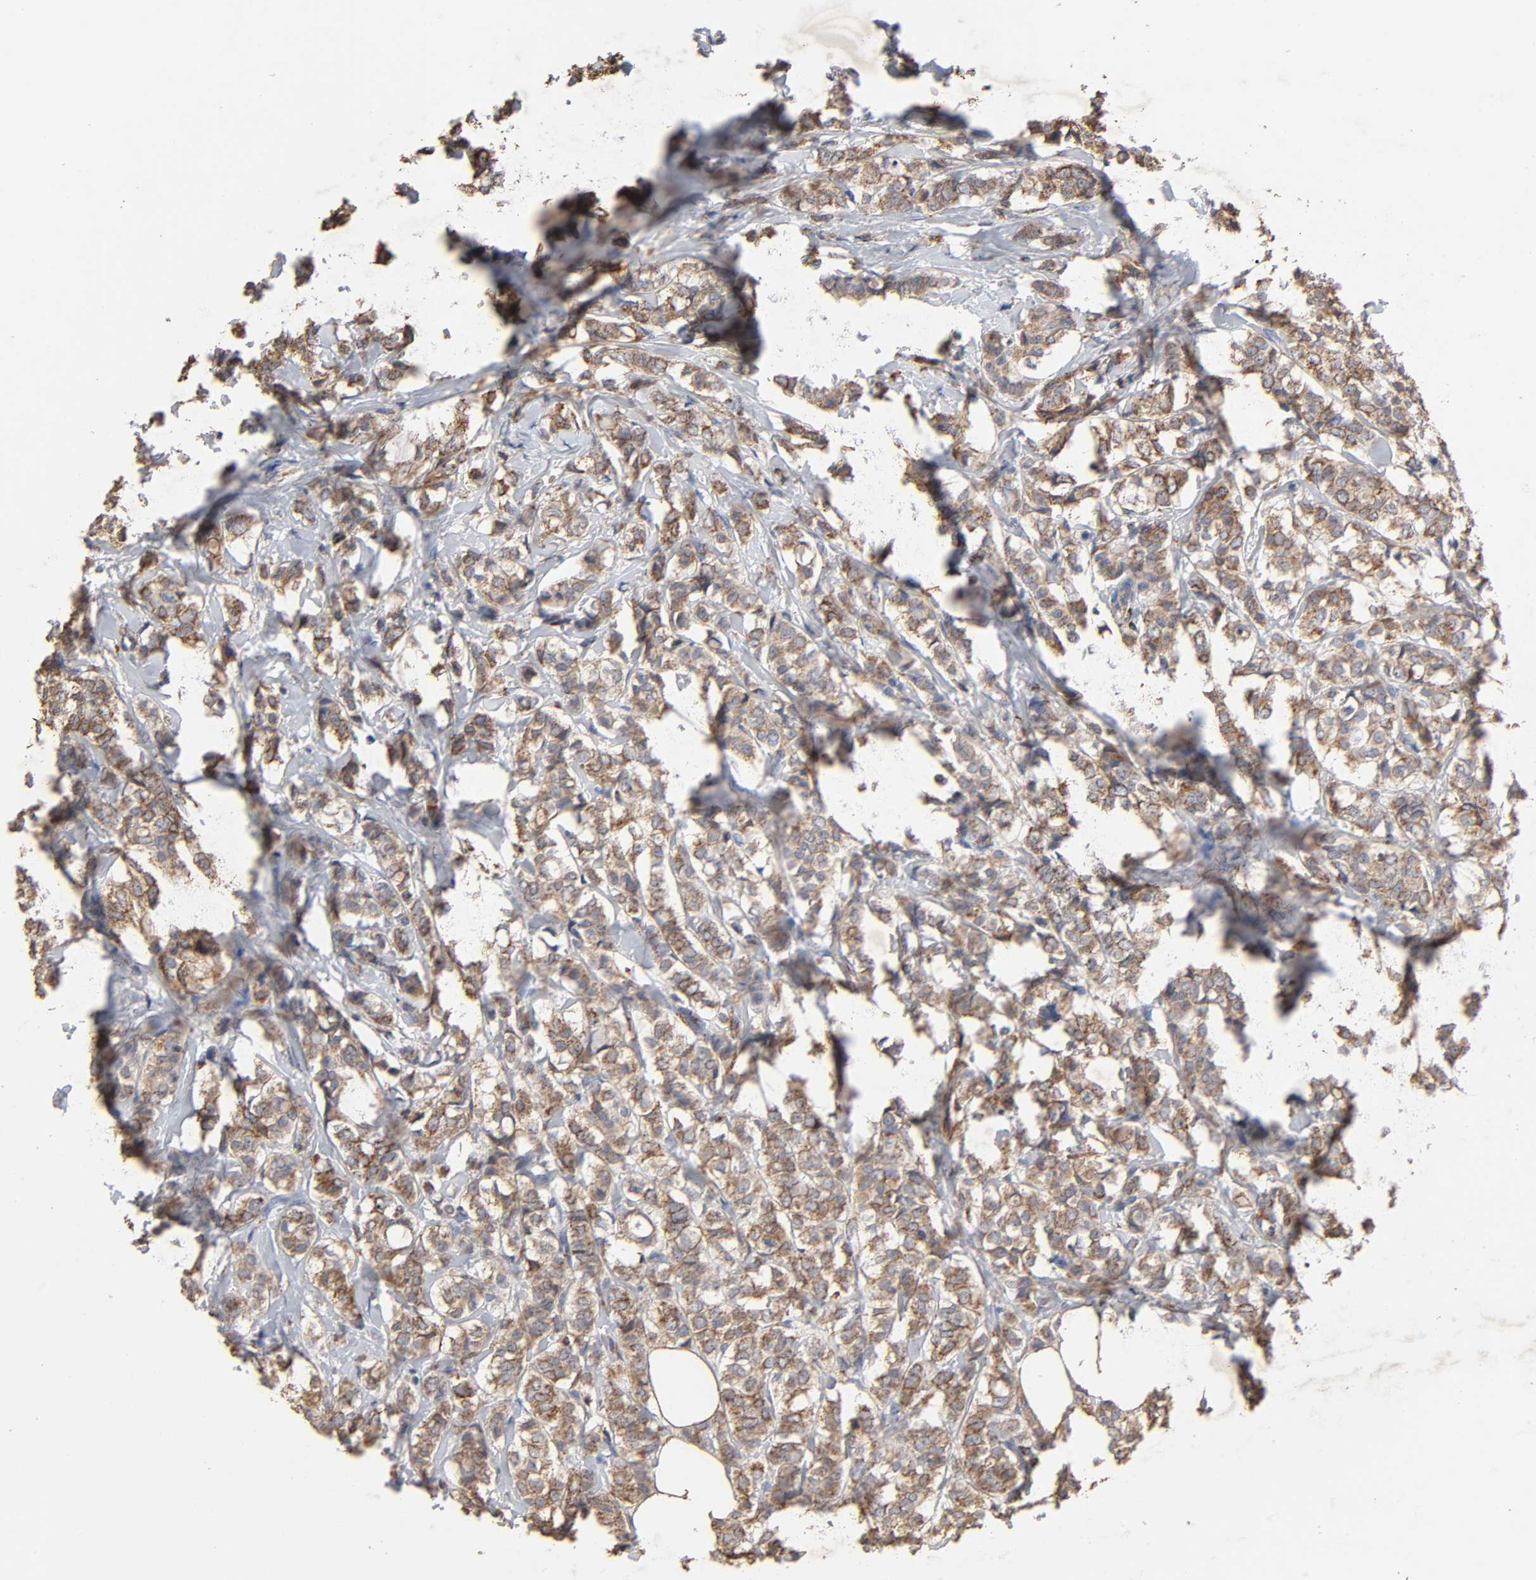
{"staining": {"intensity": "strong", "quantity": ">75%", "location": "cytoplasmic/membranous"}, "tissue": "breast cancer", "cell_type": "Tumor cells", "image_type": "cancer", "snomed": [{"axis": "morphology", "description": "Lobular carcinoma"}, {"axis": "topography", "description": "Breast"}], "caption": "Breast cancer stained with immunohistochemistry demonstrates strong cytoplasmic/membranous staining in about >75% of tumor cells.", "gene": "CYCS", "patient": {"sex": "female", "age": 60}}